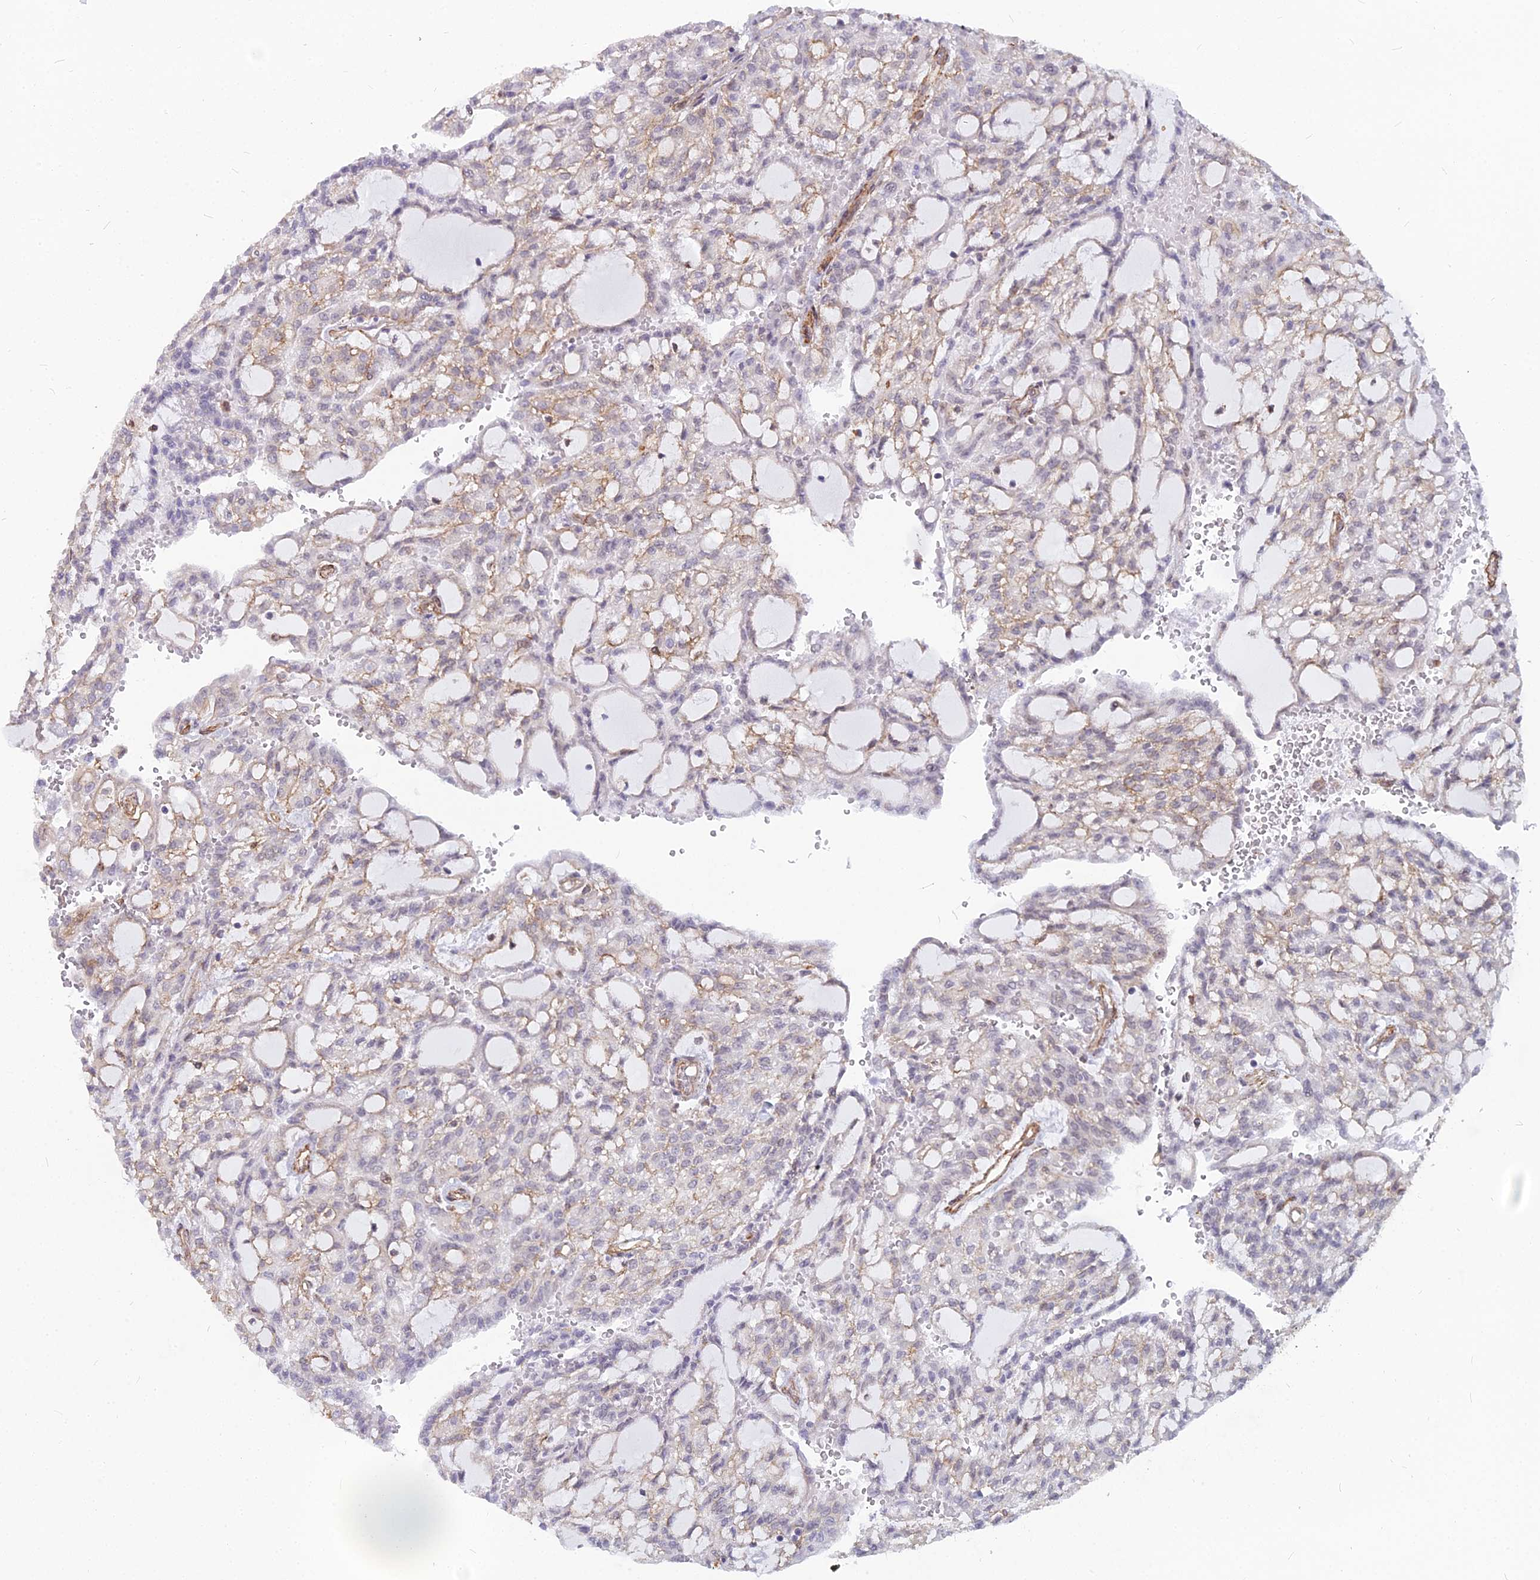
{"staining": {"intensity": "weak", "quantity": "<25%", "location": "cytoplasmic/membranous"}, "tissue": "renal cancer", "cell_type": "Tumor cells", "image_type": "cancer", "snomed": [{"axis": "morphology", "description": "Adenocarcinoma, NOS"}, {"axis": "topography", "description": "Kidney"}], "caption": "The micrograph displays no staining of tumor cells in renal cancer (adenocarcinoma).", "gene": "YJU2", "patient": {"sex": "male", "age": 63}}